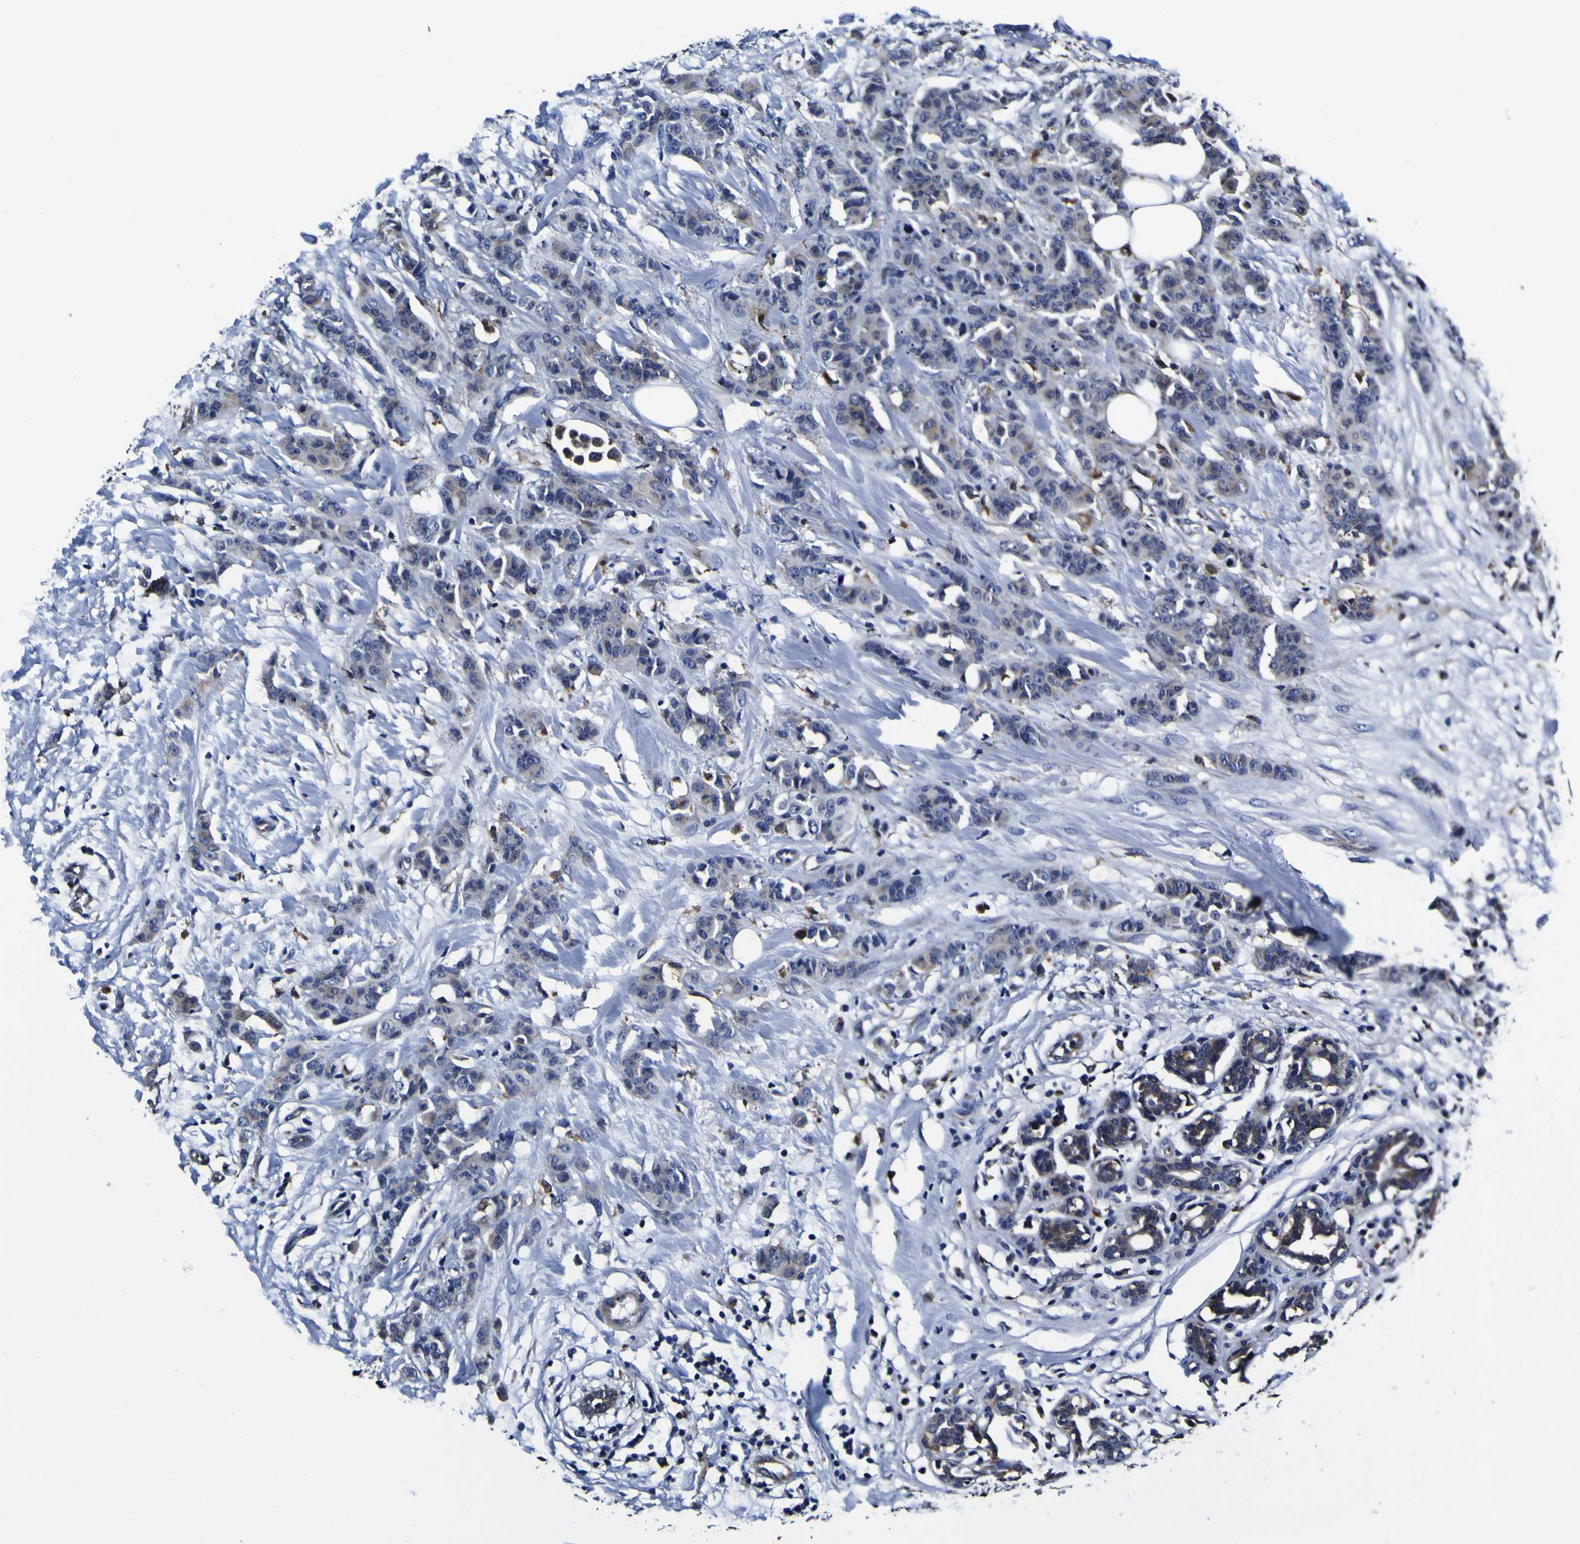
{"staining": {"intensity": "weak", "quantity": "<25%", "location": "cytoplasmic/membranous"}, "tissue": "breast cancer", "cell_type": "Tumor cells", "image_type": "cancer", "snomed": [{"axis": "morphology", "description": "Normal tissue, NOS"}, {"axis": "morphology", "description": "Duct carcinoma"}, {"axis": "topography", "description": "Breast"}], "caption": "Tumor cells show no significant protein staining in intraductal carcinoma (breast). (Stains: DAB (3,3'-diaminobenzidine) immunohistochemistry (IHC) with hematoxylin counter stain, Microscopy: brightfield microscopy at high magnification).", "gene": "GPX1", "patient": {"sex": "female", "age": 40}}